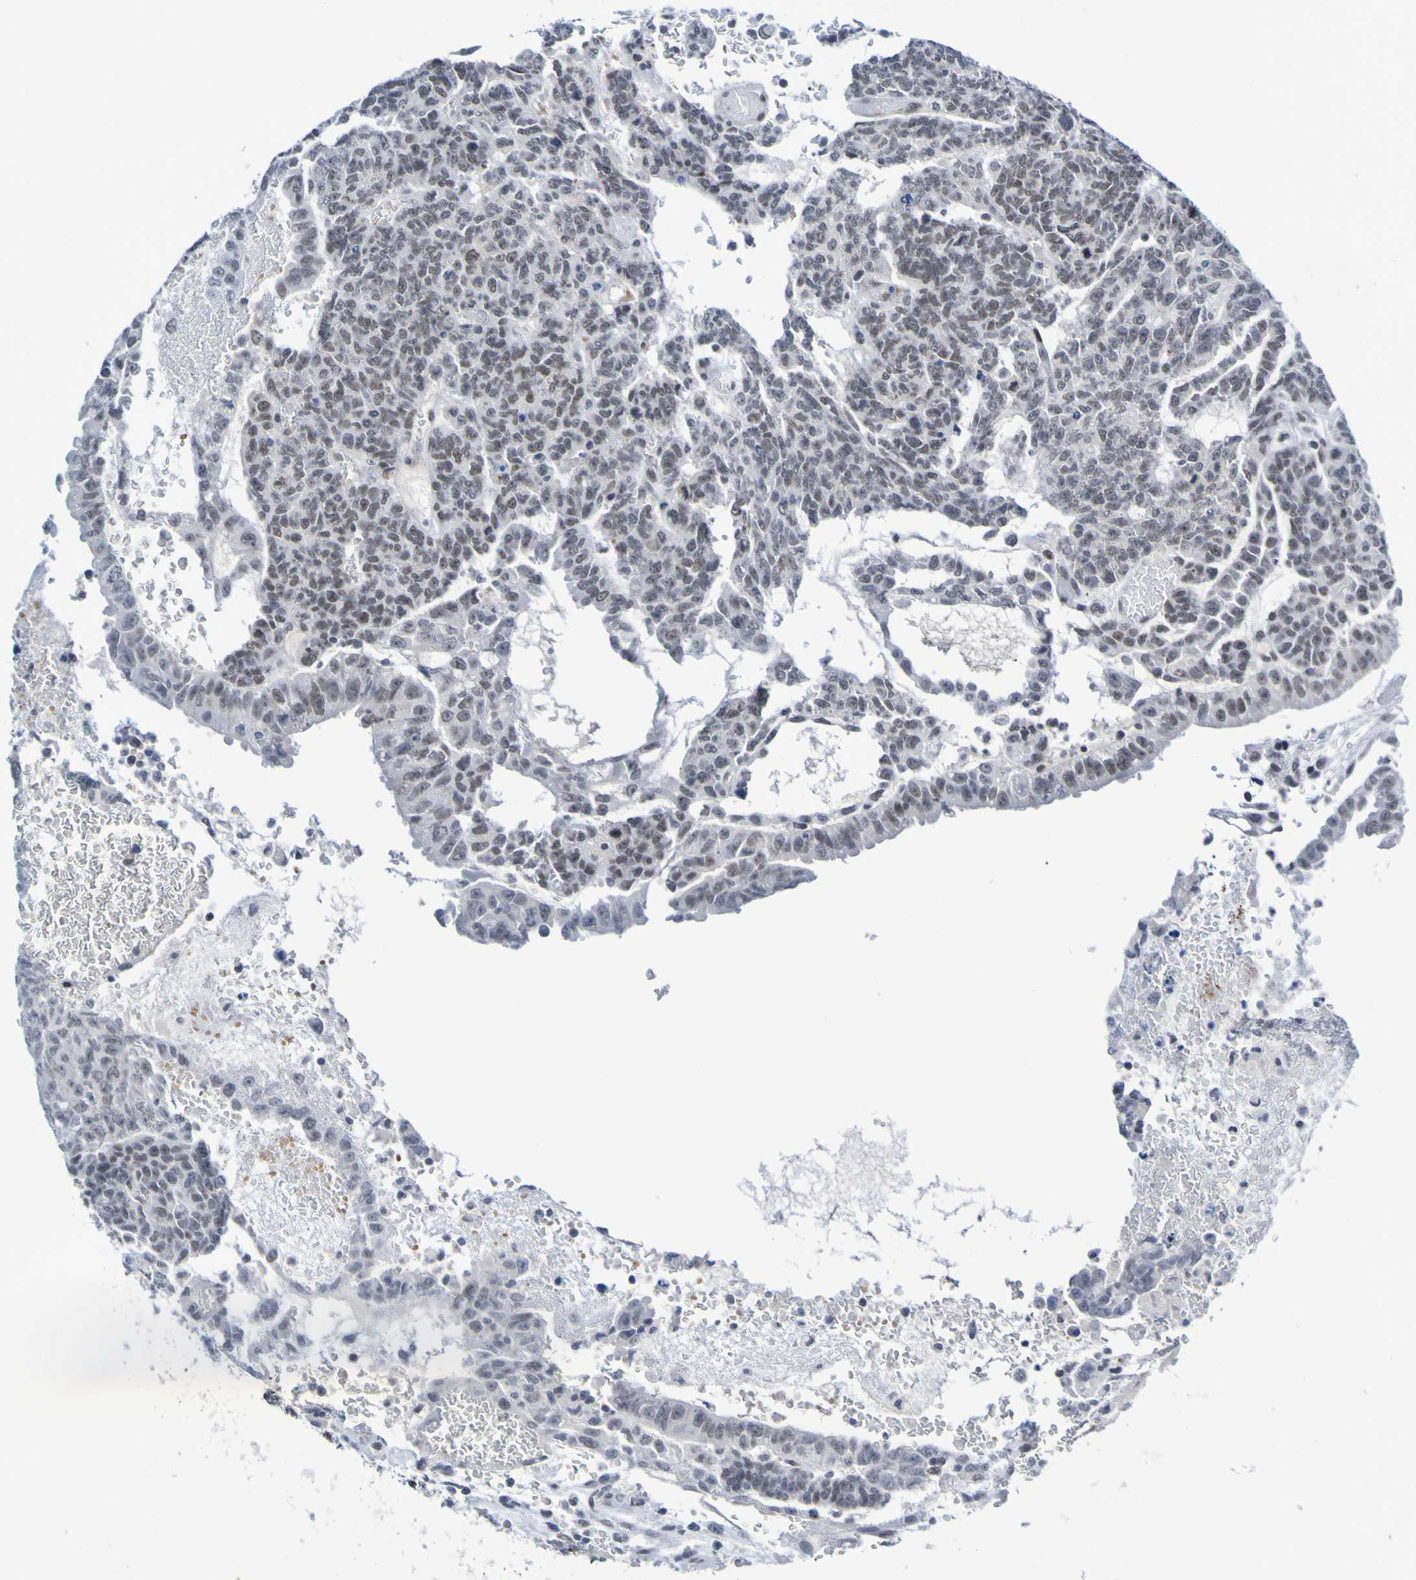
{"staining": {"intensity": "weak", "quantity": "25%-75%", "location": "nuclear"}, "tissue": "testis cancer", "cell_type": "Tumor cells", "image_type": "cancer", "snomed": [{"axis": "morphology", "description": "Seminoma, NOS"}, {"axis": "morphology", "description": "Carcinoma, Embryonal, NOS"}, {"axis": "topography", "description": "Testis"}], "caption": "Testis cancer was stained to show a protein in brown. There is low levels of weak nuclear staining in about 25%-75% of tumor cells.", "gene": "PCGF1", "patient": {"sex": "male", "age": 52}}